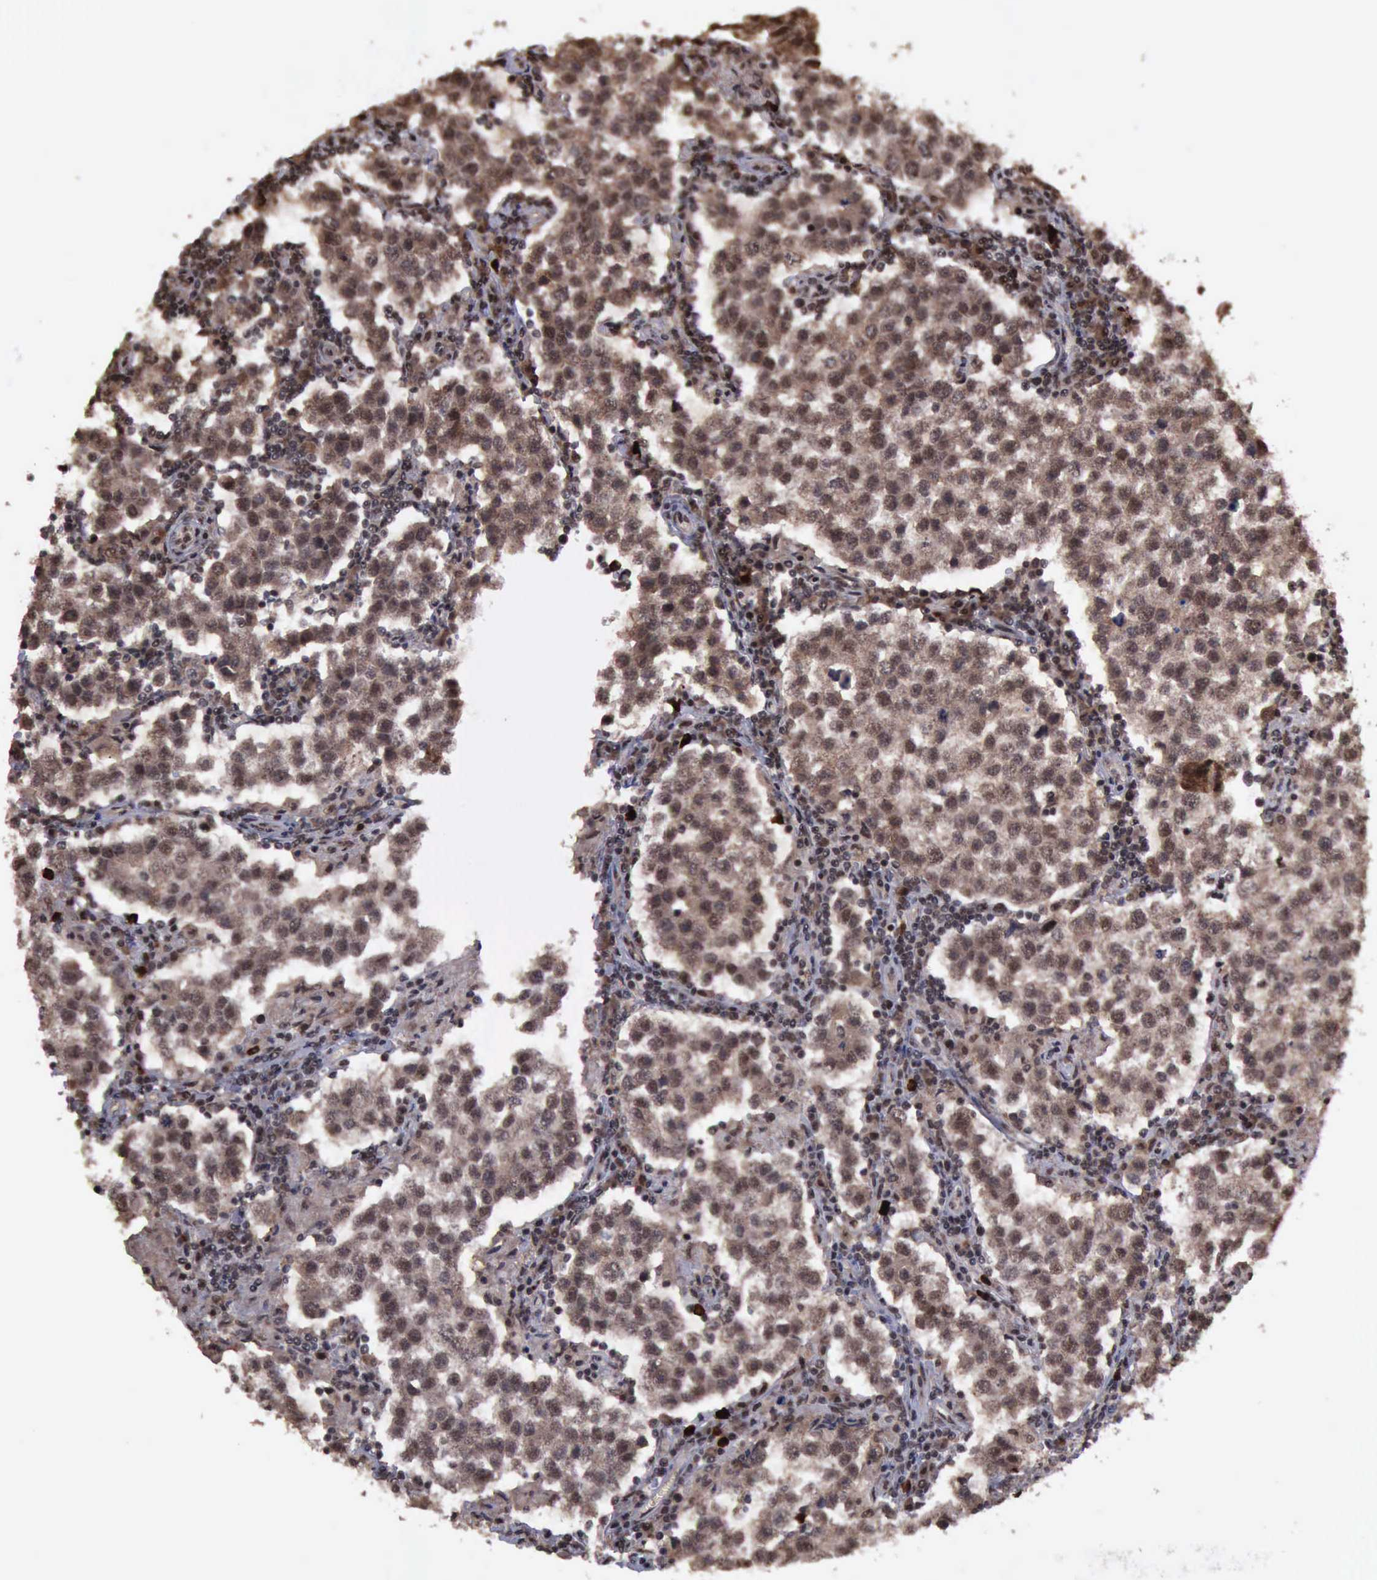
{"staining": {"intensity": "strong", "quantity": ">75%", "location": "cytoplasmic/membranous,nuclear"}, "tissue": "testis cancer", "cell_type": "Tumor cells", "image_type": "cancer", "snomed": [{"axis": "morphology", "description": "Seminoma, NOS"}, {"axis": "topography", "description": "Testis"}], "caption": "Immunohistochemical staining of human seminoma (testis) exhibits strong cytoplasmic/membranous and nuclear protein staining in about >75% of tumor cells.", "gene": "TRMT2A", "patient": {"sex": "male", "age": 36}}